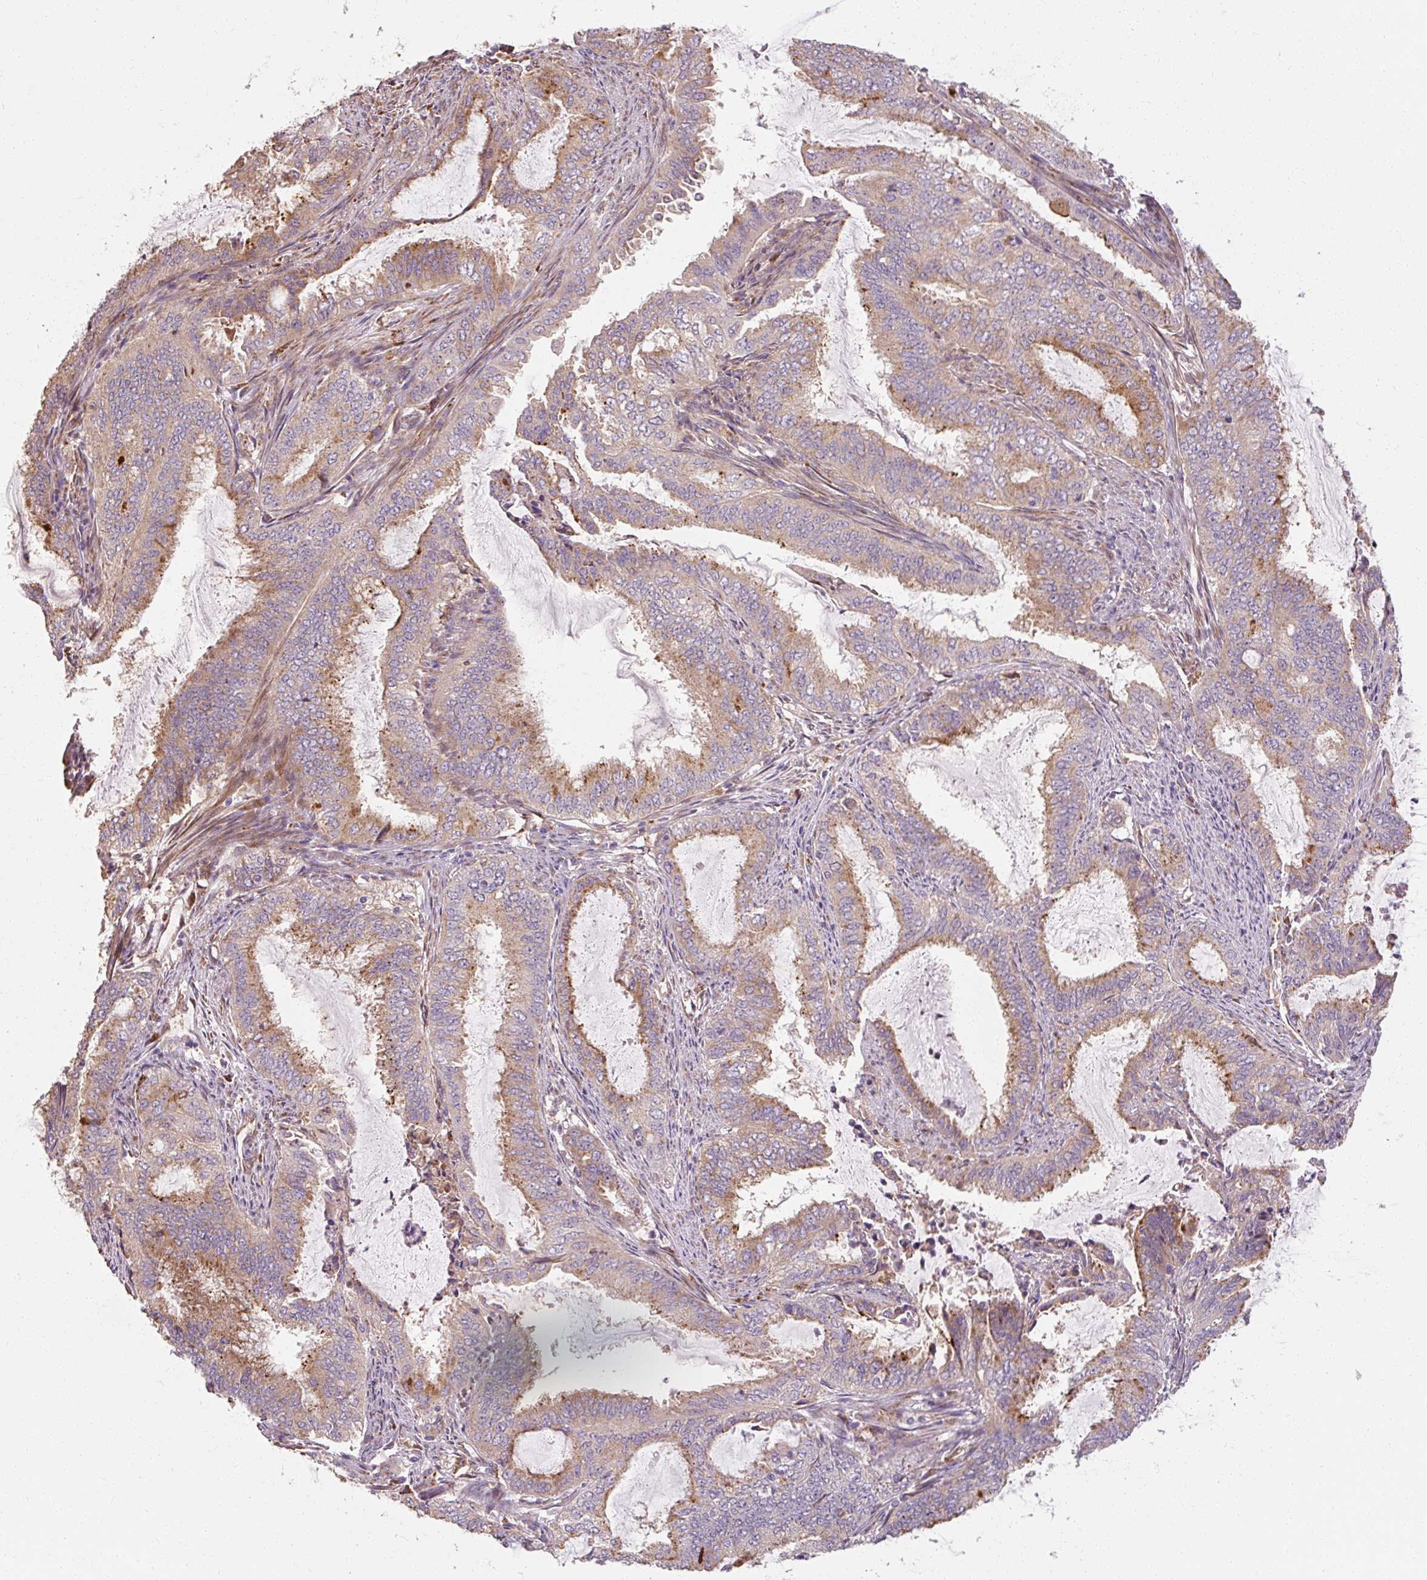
{"staining": {"intensity": "moderate", "quantity": "25%-75%", "location": "cytoplasmic/membranous"}, "tissue": "endometrial cancer", "cell_type": "Tumor cells", "image_type": "cancer", "snomed": [{"axis": "morphology", "description": "Adenocarcinoma, NOS"}, {"axis": "topography", "description": "Endometrium"}], "caption": "Adenocarcinoma (endometrial) stained for a protein exhibits moderate cytoplasmic/membranous positivity in tumor cells. Using DAB (3,3'-diaminobenzidine) (brown) and hematoxylin (blue) stains, captured at high magnification using brightfield microscopy.", "gene": "TBC1D4", "patient": {"sex": "female", "age": 51}}